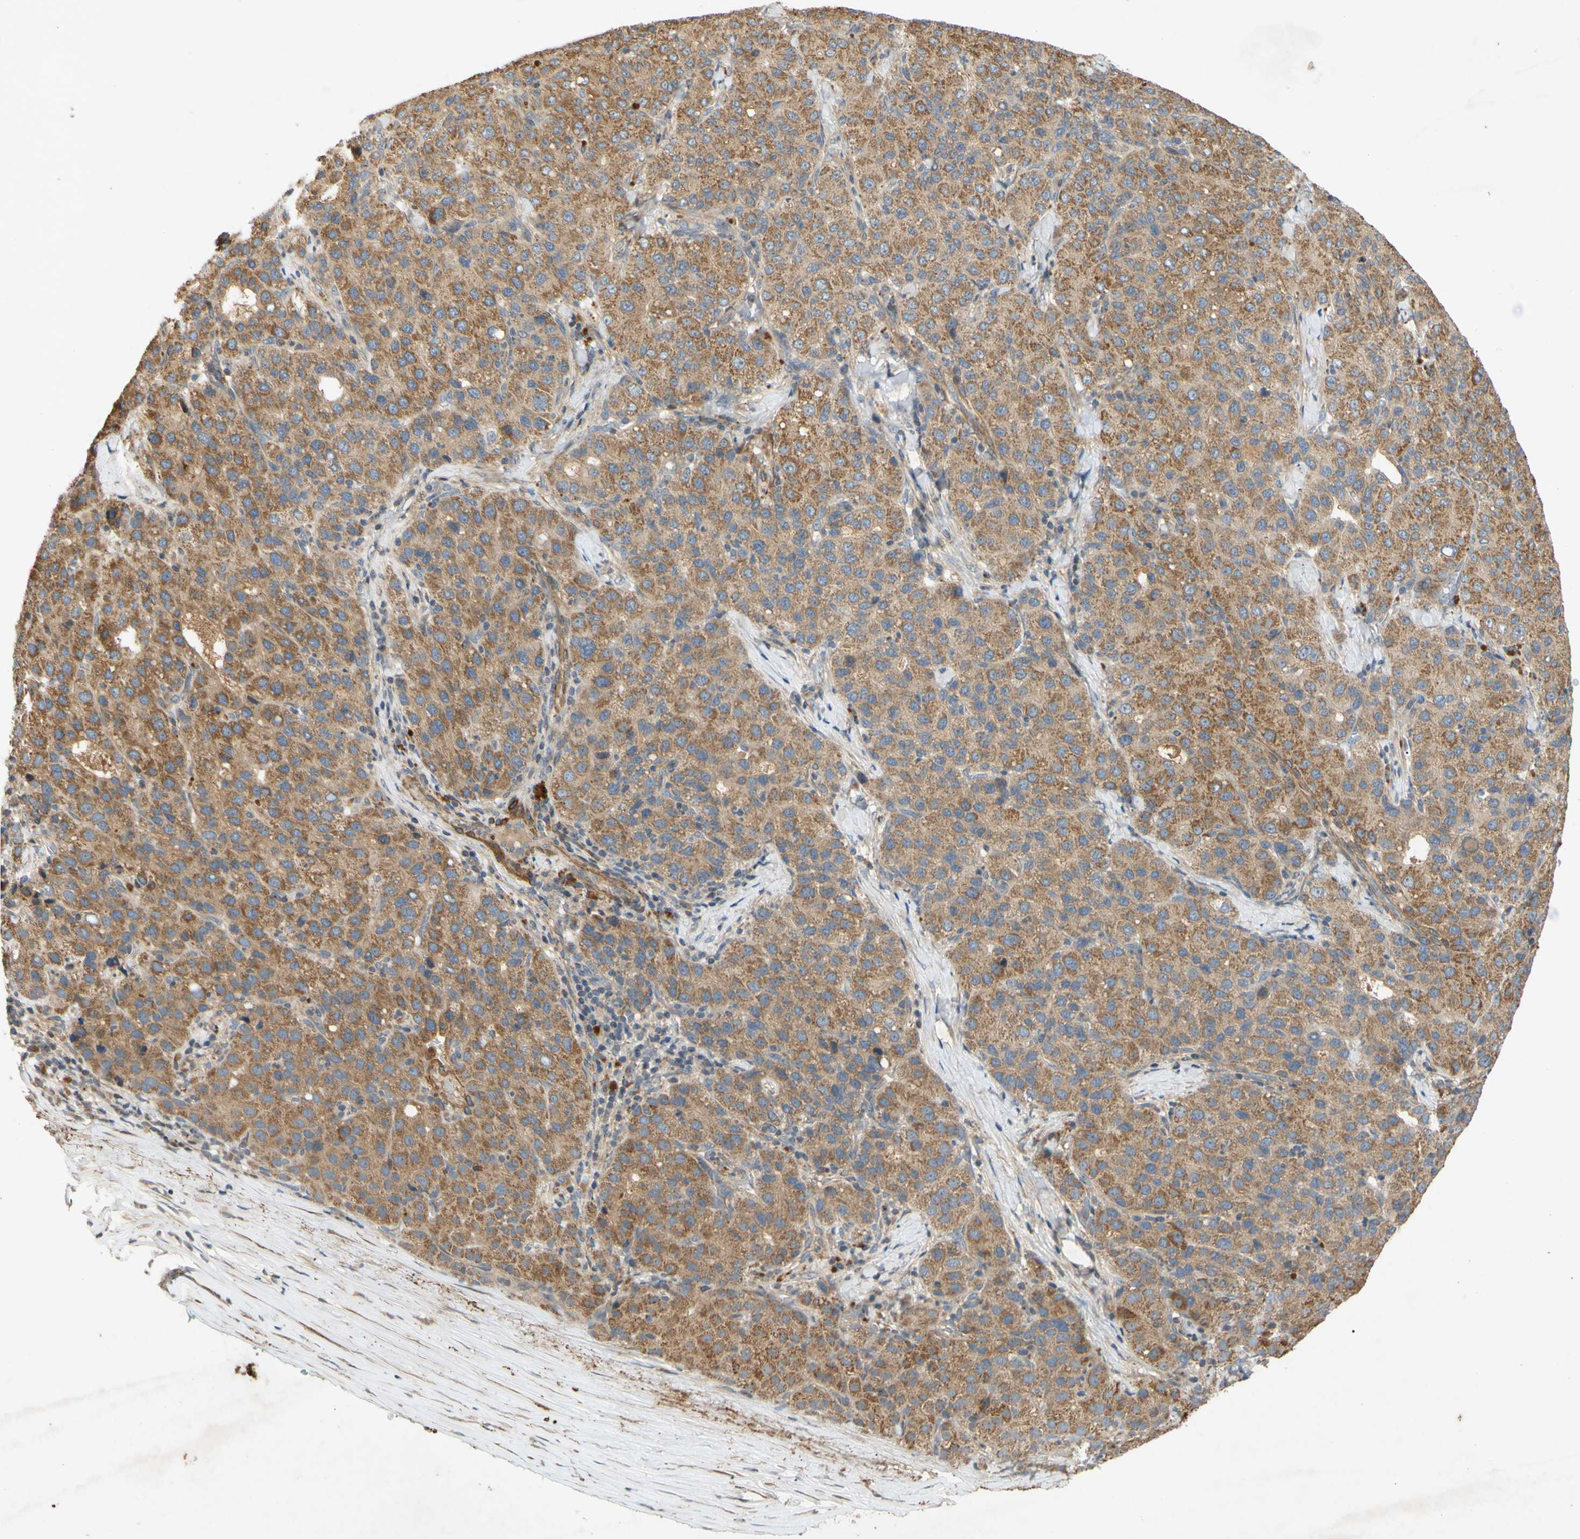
{"staining": {"intensity": "moderate", "quantity": ">75%", "location": "cytoplasmic/membranous"}, "tissue": "liver cancer", "cell_type": "Tumor cells", "image_type": "cancer", "snomed": [{"axis": "morphology", "description": "Carcinoma, Hepatocellular, NOS"}, {"axis": "topography", "description": "Liver"}], "caption": "Hepatocellular carcinoma (liver) stained for a protein (brown) demonstrates moderate cytoplasmic/membranous positive staining in about >75% of tumor cells.", "gene": "PARD6A", "patient": {"sex": "male", "age": 65}}